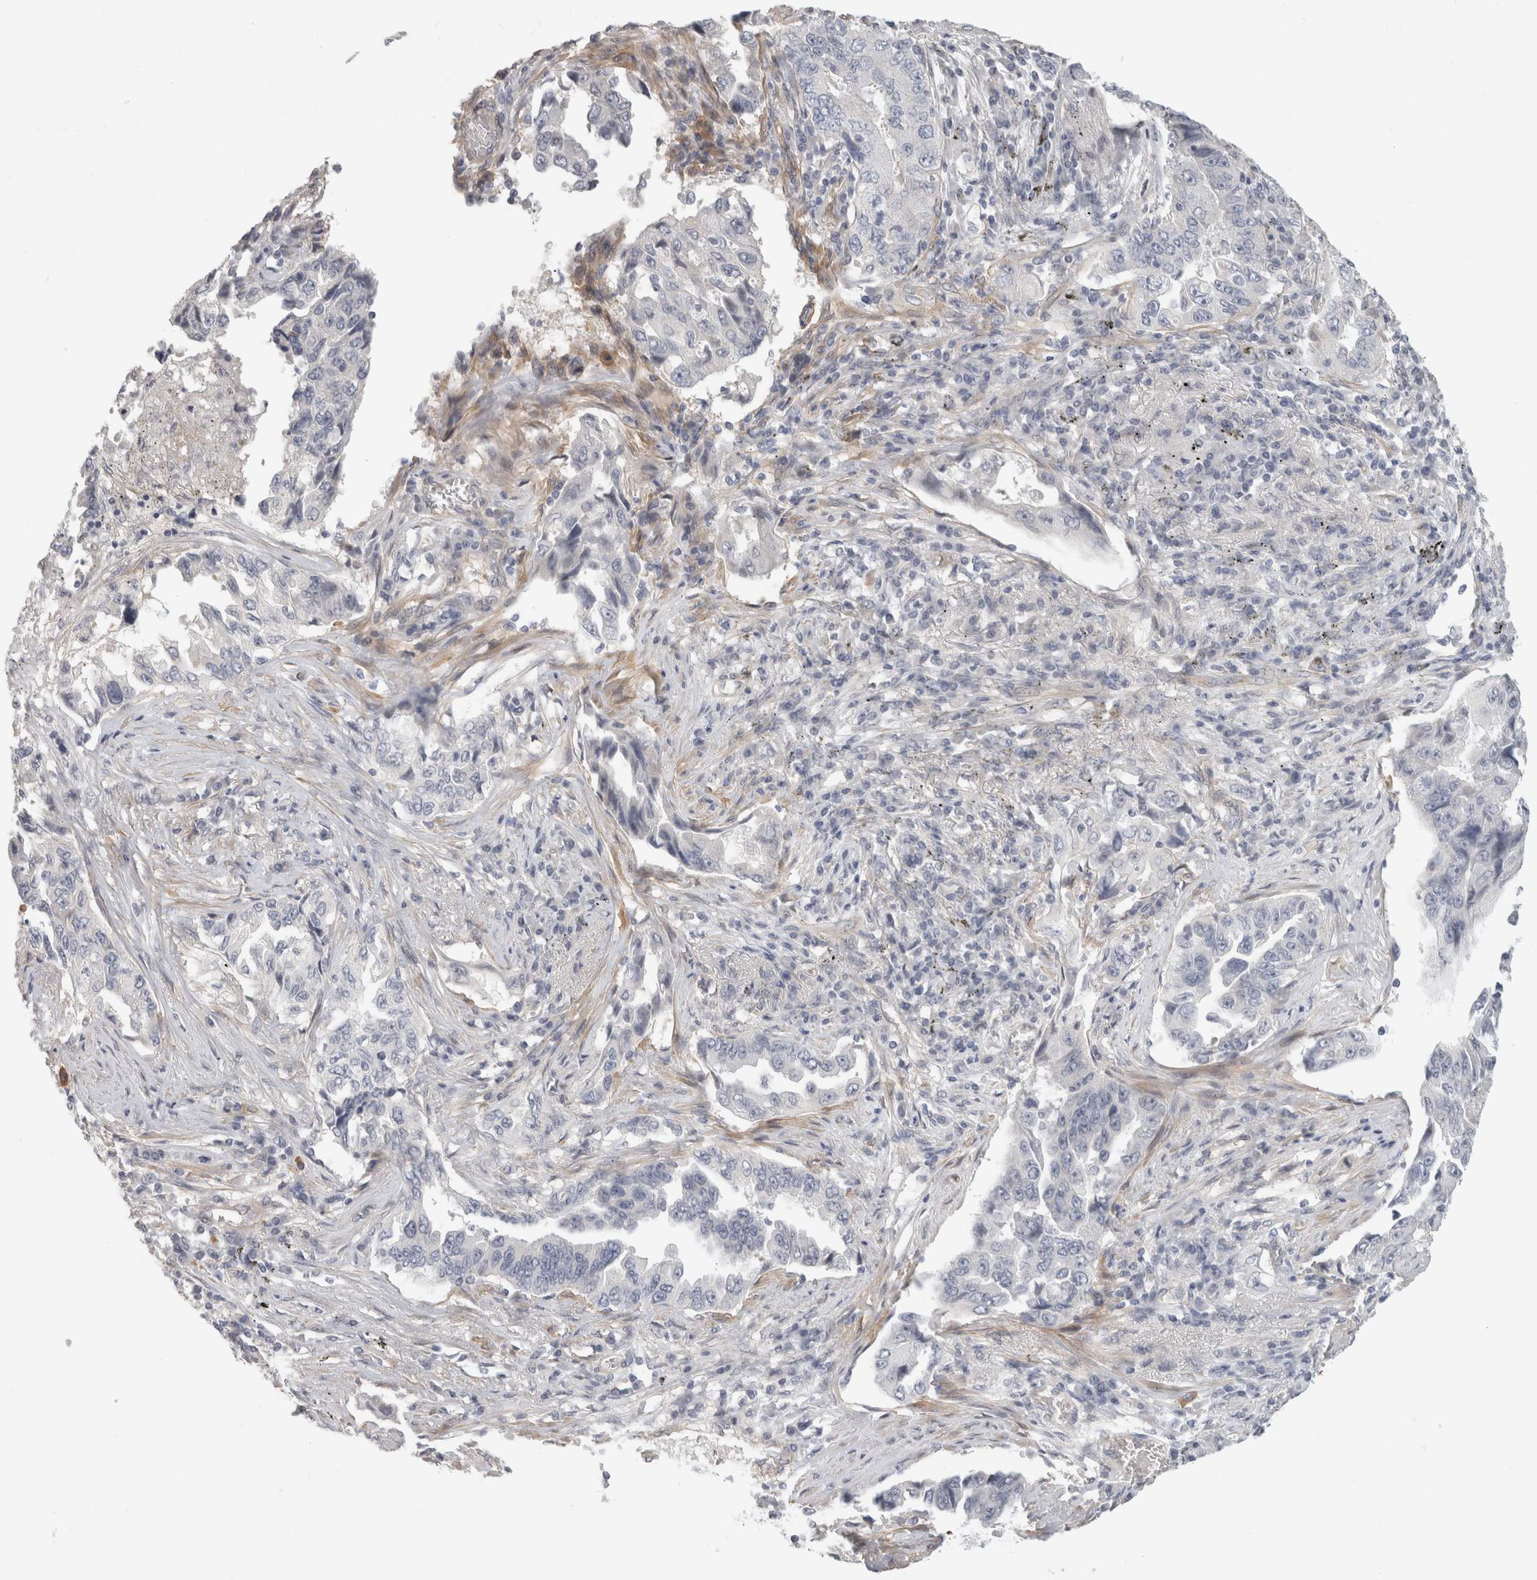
{"staining": {"intensity": "negative", "quantity": "none", "location": "none"}, "tissue": "lung cancer", "cell_type": "Tumor cells", "image_type": "cancer", "snomed": [{"axis": "morphology", "description": "Adenocarcinoma, NOS"}, {"axis": "topography", "description": "Lung"}], "caption": "Tumor cells show no significant staining in lung adenocarcinoma.", "gene": "FBLIM1", "patient": {"sex": "female", "age": 51}}